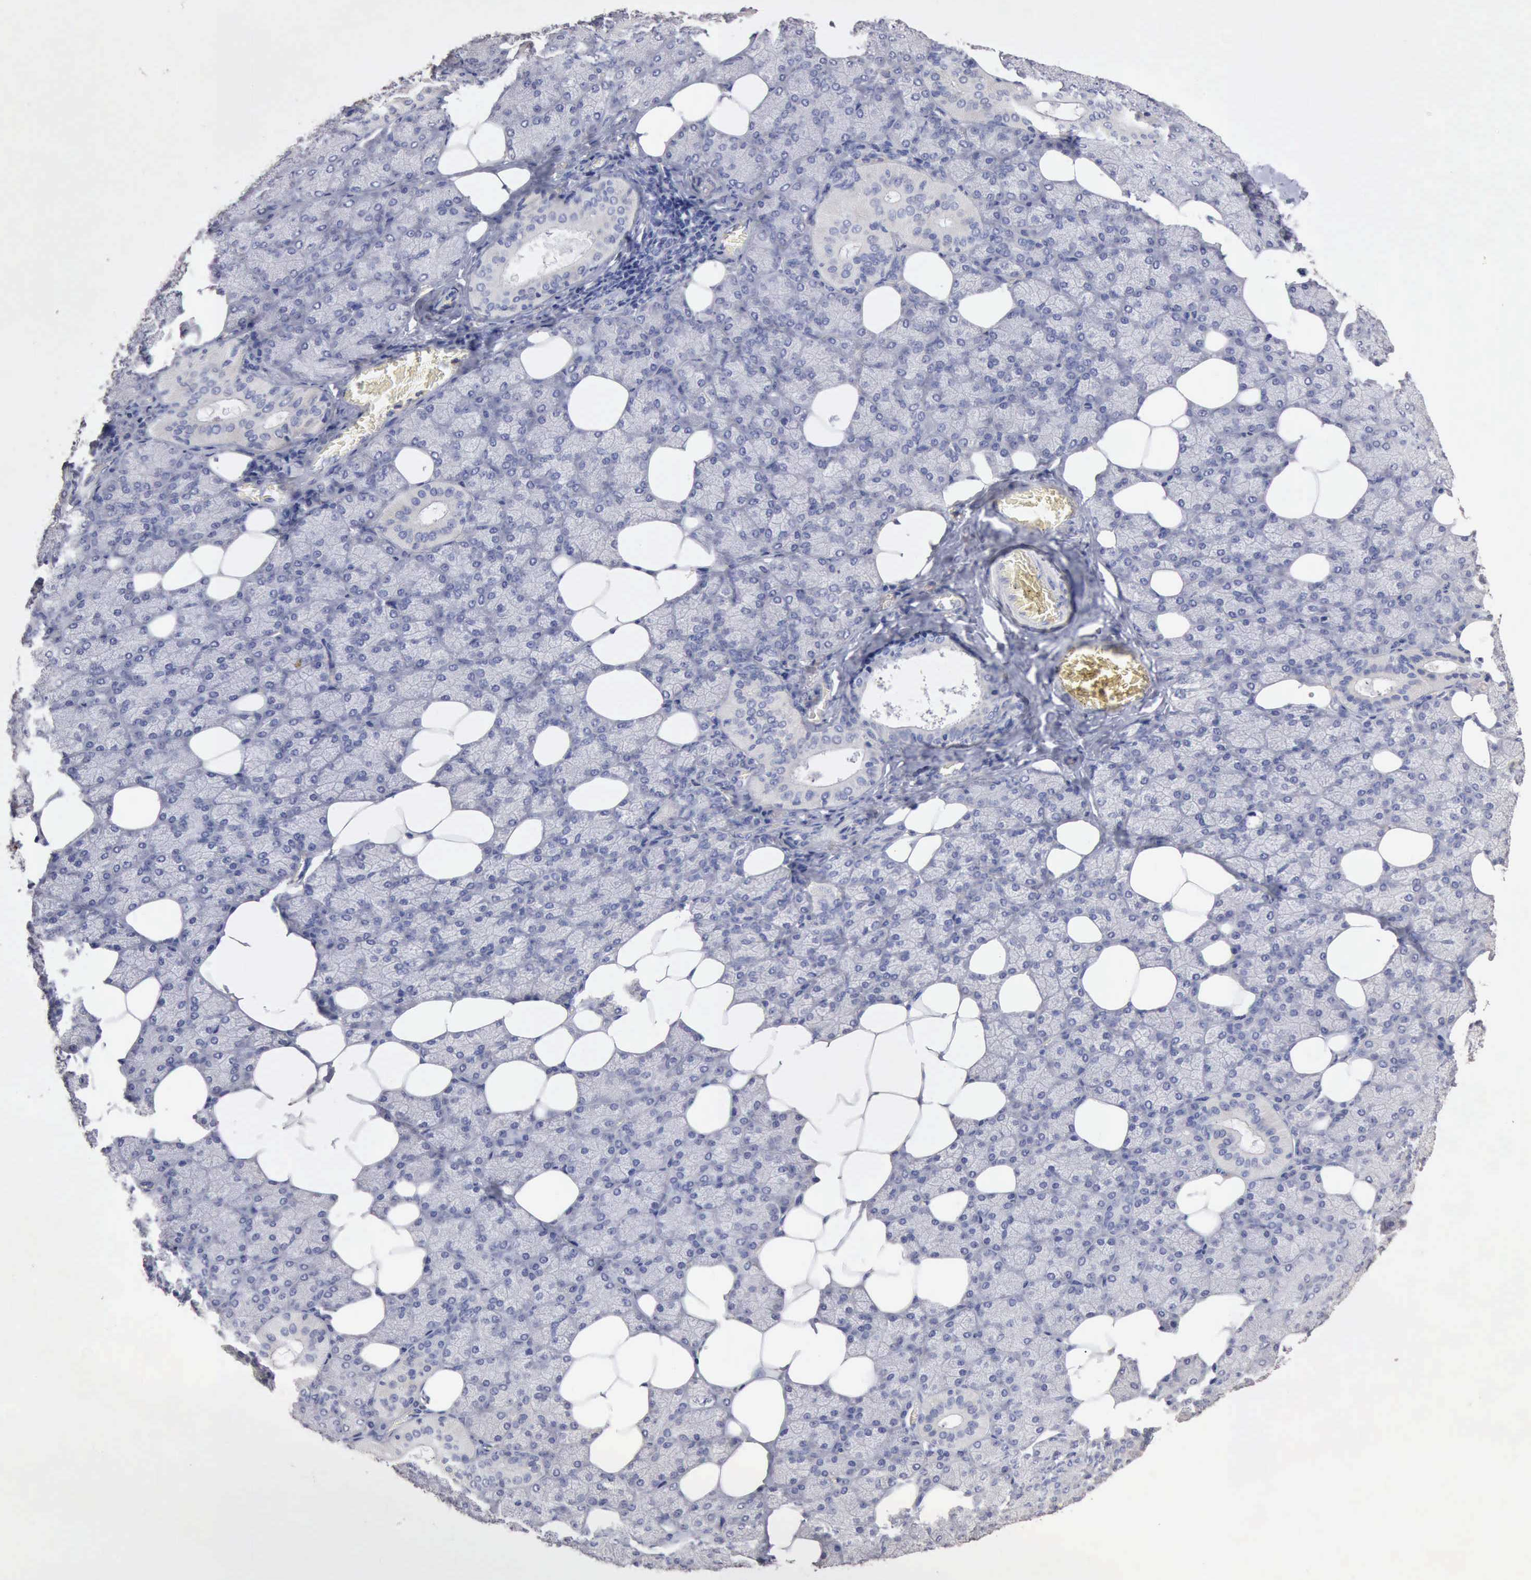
{"staining": {"intensity": "negative", "quantity": "none", "location": "none"}, "tissue": "salivary gland", "cell_type": "Glandular cells", "image_type": "normal", "snomed": [{"axis": "morphology", "description": "Normal tissue, NOS"}, {"axis": "topography", "description": "Lymph node"}, {"axis": "topography", "description": "Salivary gland"}], "caption": "This is an IHC photomicrograph of normal human salivary gland. There is no staining in glandular cells.", "gene": "KRT6B", "patient": {"sex": "male", "age": 8}}